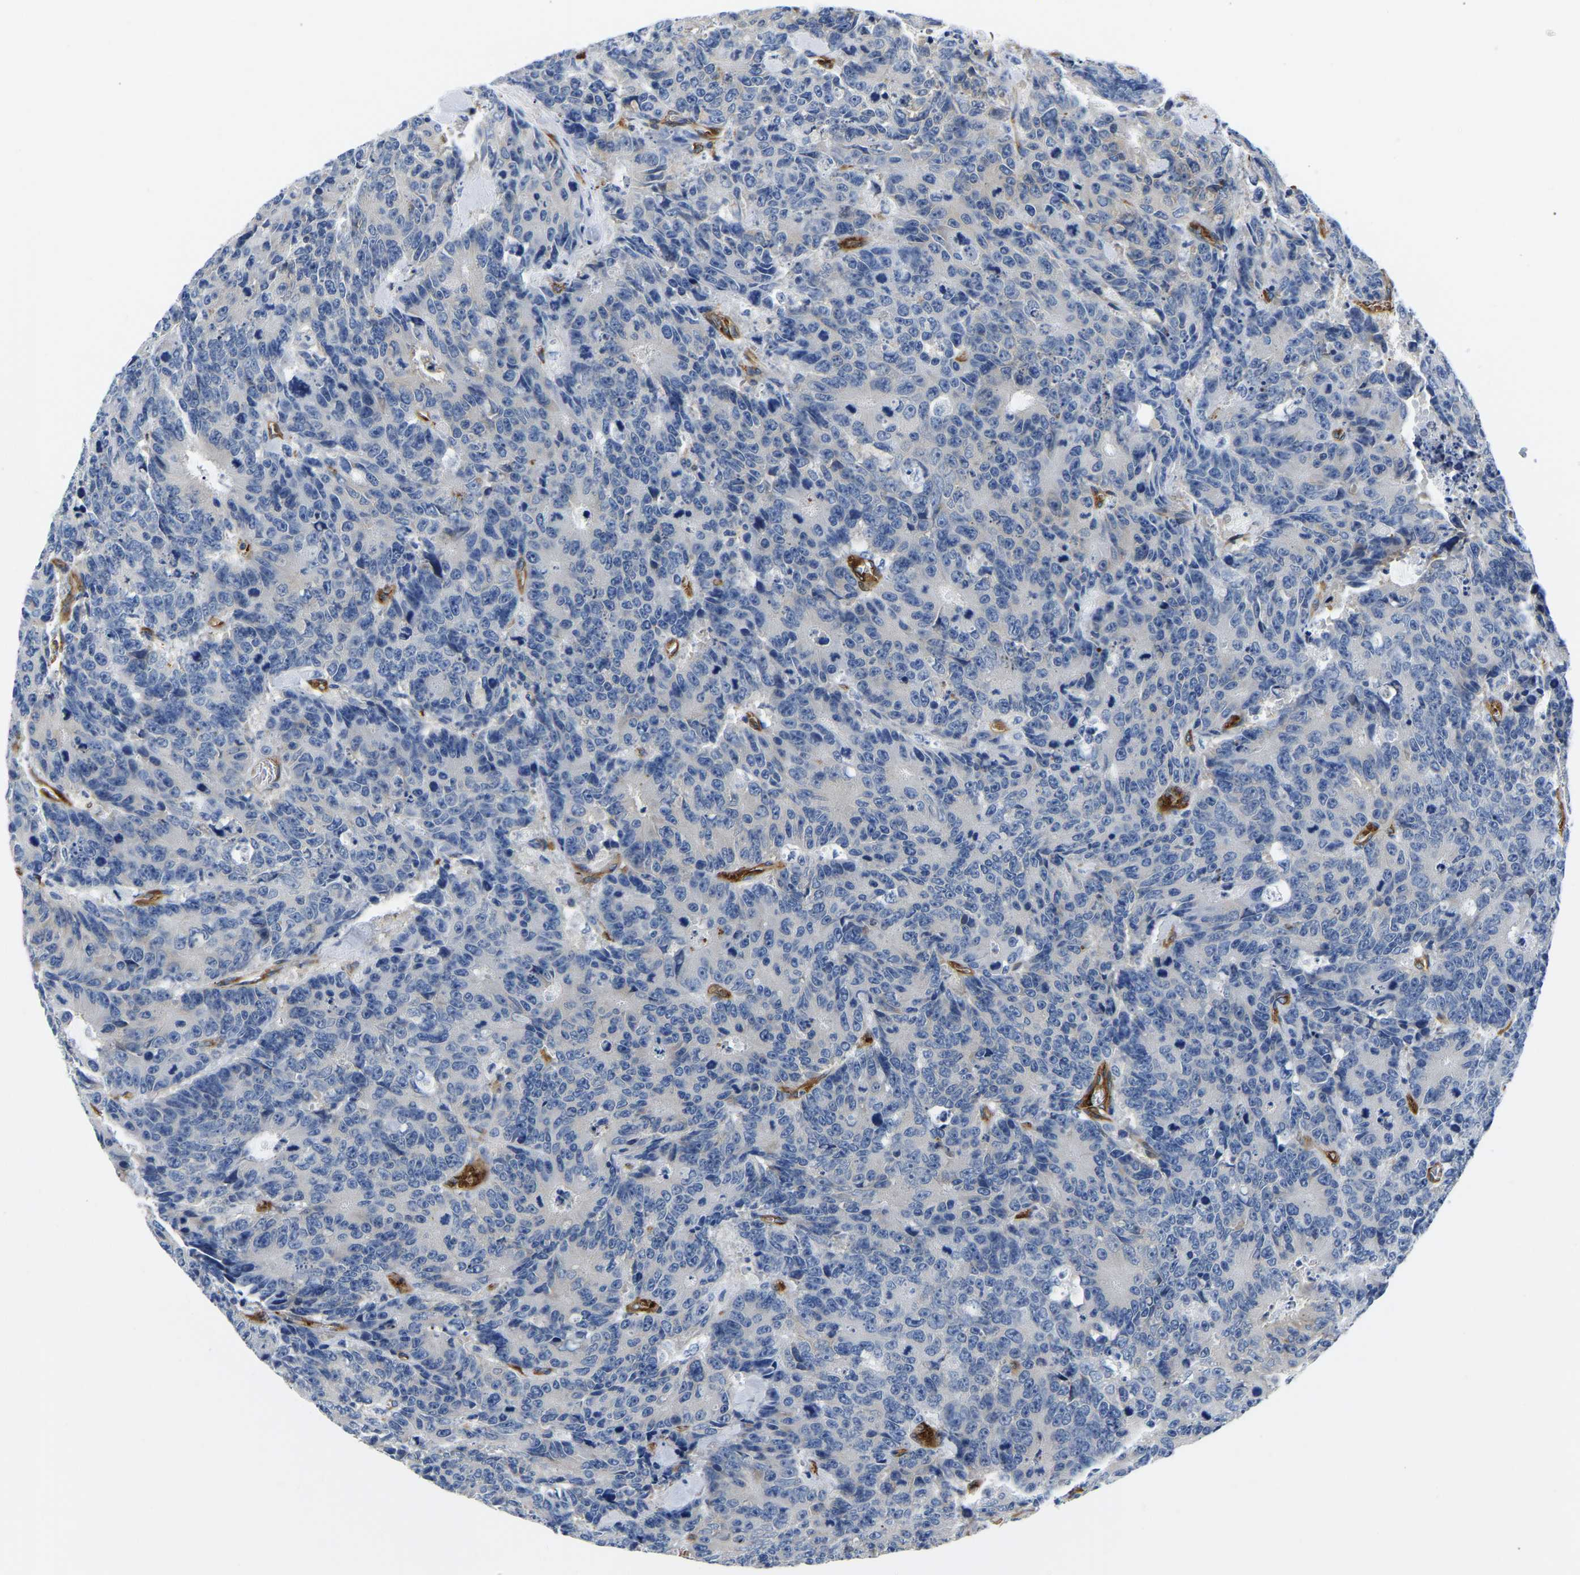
{"staining": {"intensity": "negative", "quantity": "none", "location": "none"}, "tissue": "colorectal cancer", "cell_type": "Tumor cells", "image_type": "cancer", "snomed": [{"axis": "morphology", "description": "Adenocarcinoma, NOS"}, {"axis": "topography", "description": "Colon"}], "caption": "Human colorectal cancer stained for a protein using IHC exhibits no staining in tumor cells.", "gene": "DUSP8", "patient": {"sex": "female", "age": 86}}